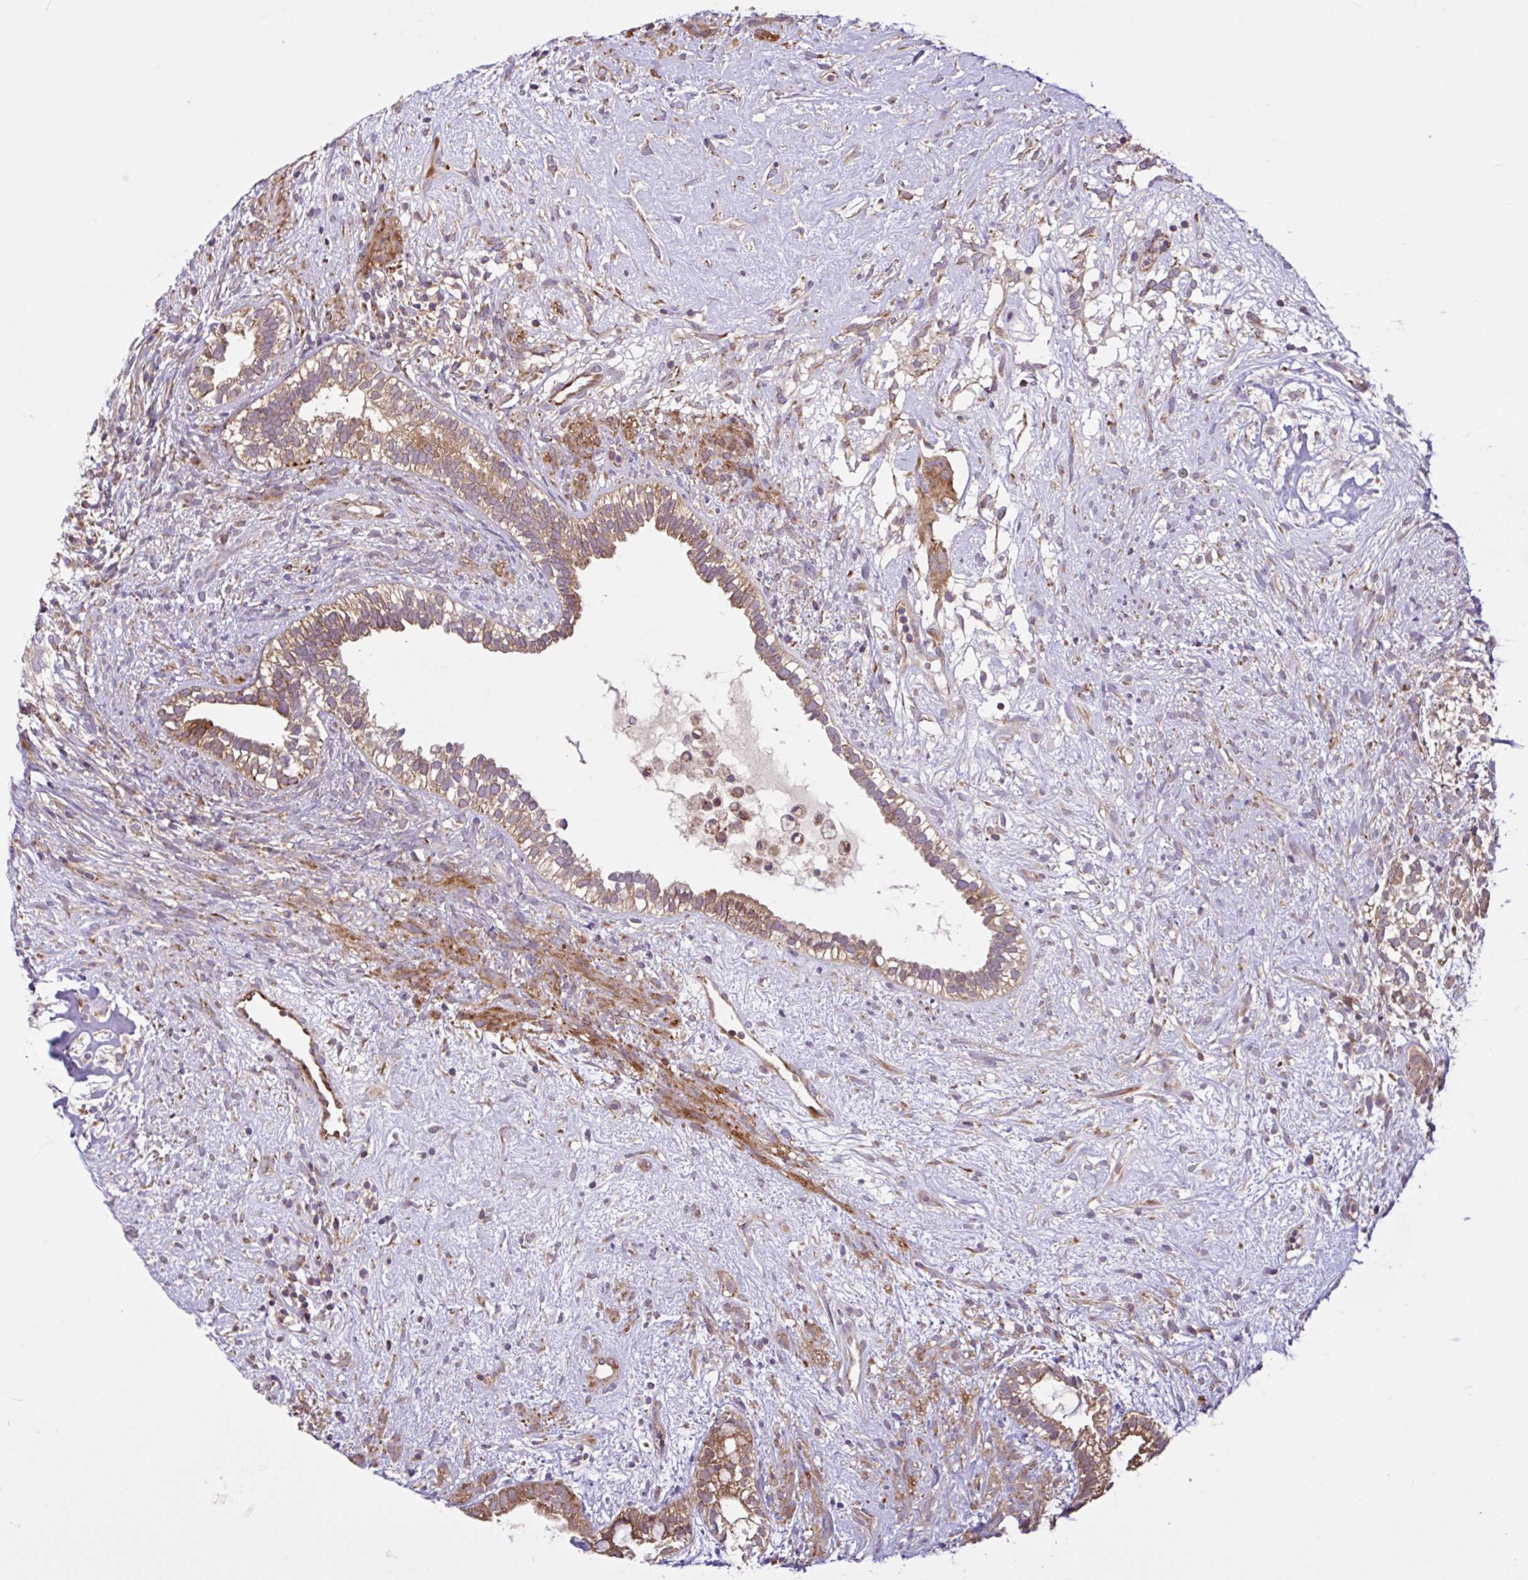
{"staining": {"intensity": "moderate", "quantity": ">75%", "location": "cytoplasmic/membranous"}, "tissue": "testis cancer", "cell_type": "Tumor cells", "image_type": "cancer", "snomed": [{"axis": "morphology", "description": "Seminoma, NOS"}, {"axis": "morphology", "description": "Carcinoma, Embryonal, NOS"}, {"axis": "topography", "description": "Testis"}], "caption": "The photomicrograph shows staining of testis seminoma, revealing moderate cytoplasmic/membranous protein expression (brown color) within tumor cells. (DAB (3,3'-diaminobenzidine) IHC with brightfield microscopy, high magnification).", "gene": "NTPCR", "patient": {"sex": "male", "age": 41}}